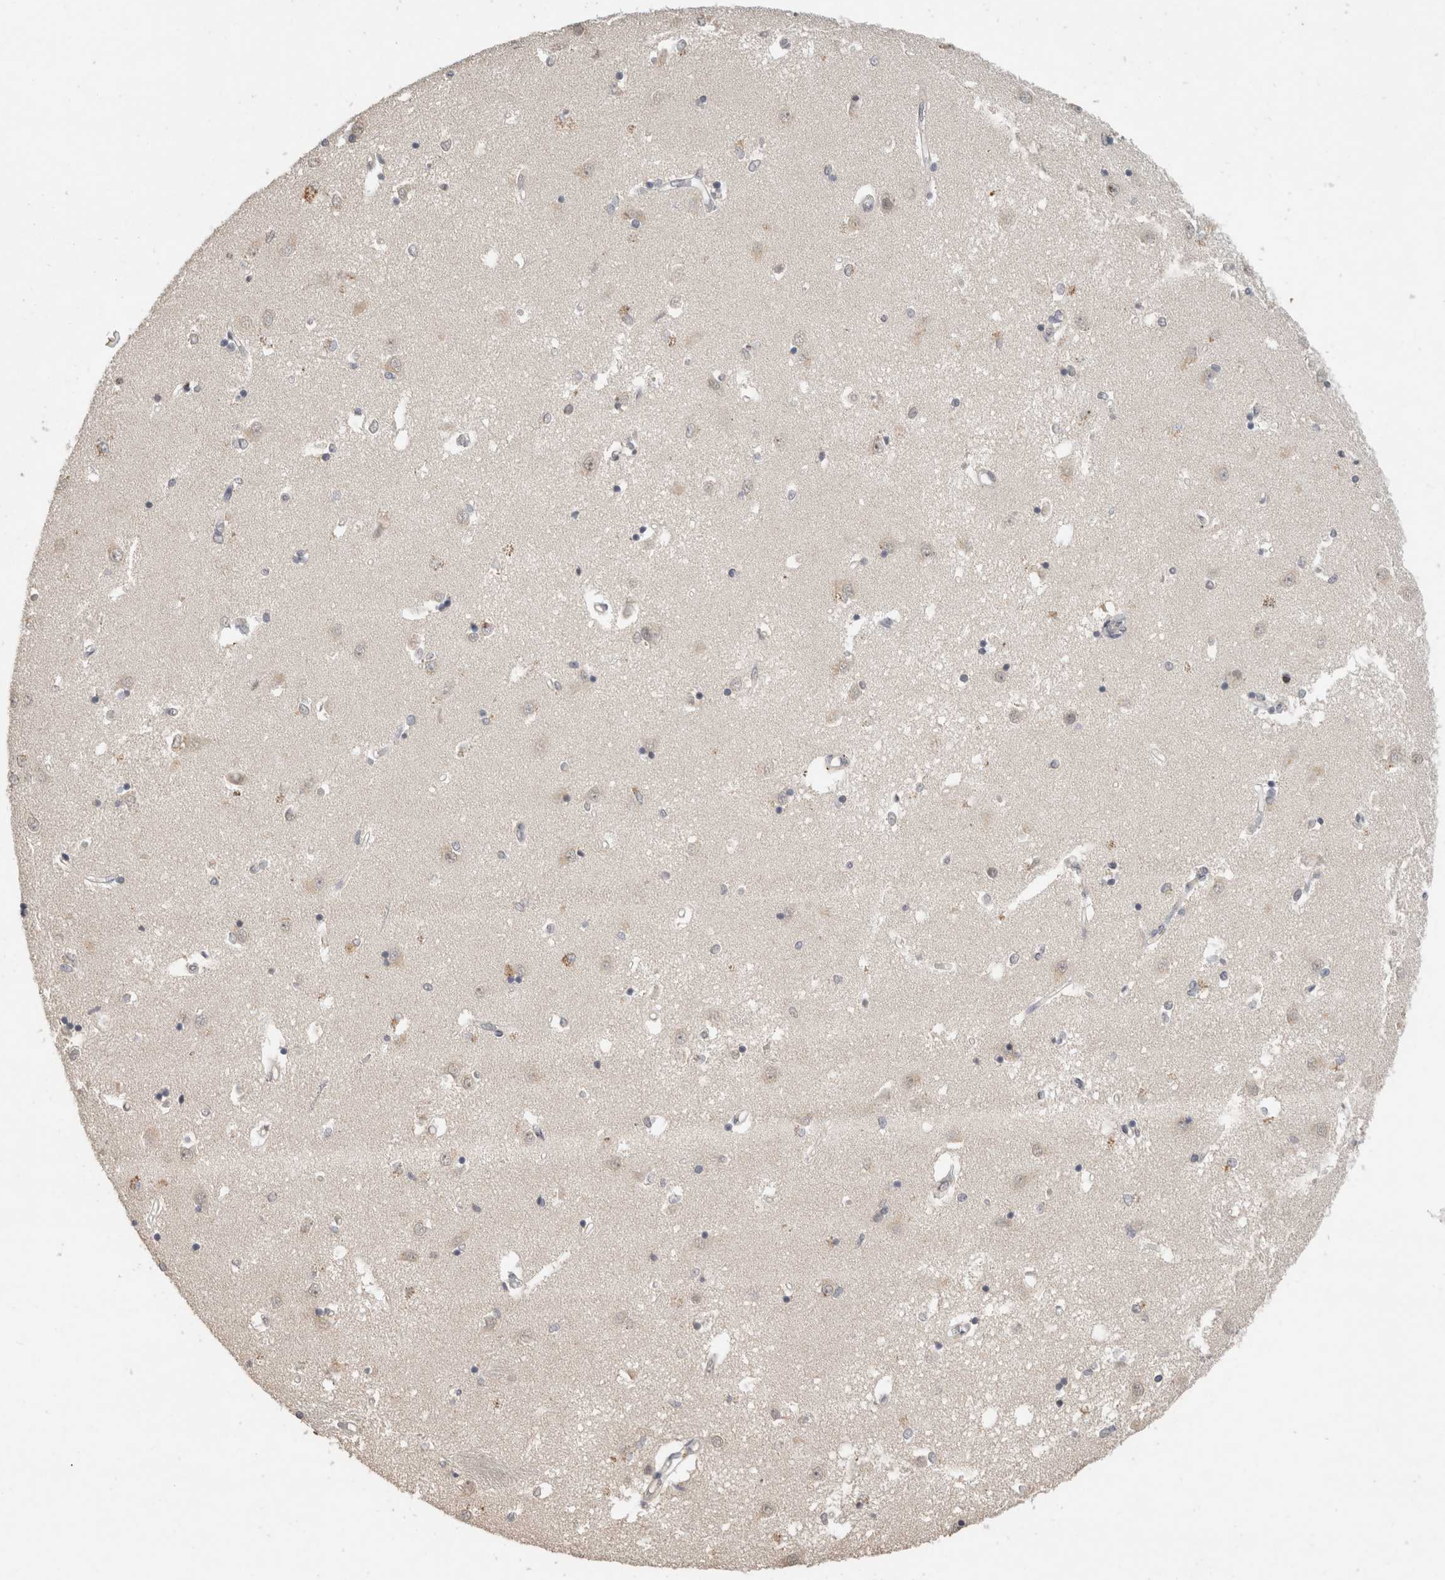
{"staining": {"intensity": "negative", "quantity": "none", "location": "none"}, "tissue": "caudate", "cell_type": "Glial cells", "image_type": "normal", "snomed": [{"axis": "morphology", "description": "Normal tissue, NOS"}, {"axis": "topography", "description": "Lateral ventricle wall"}], "caption": "The histopathology image reveals no staining of glial cells in unremarkable caudate. (Brightfield microscopy of DAB immunohistochemistry (IHC) at high magnification).", "gene": "TRAT1", "patient": {"sex": "male", "age": 45}}